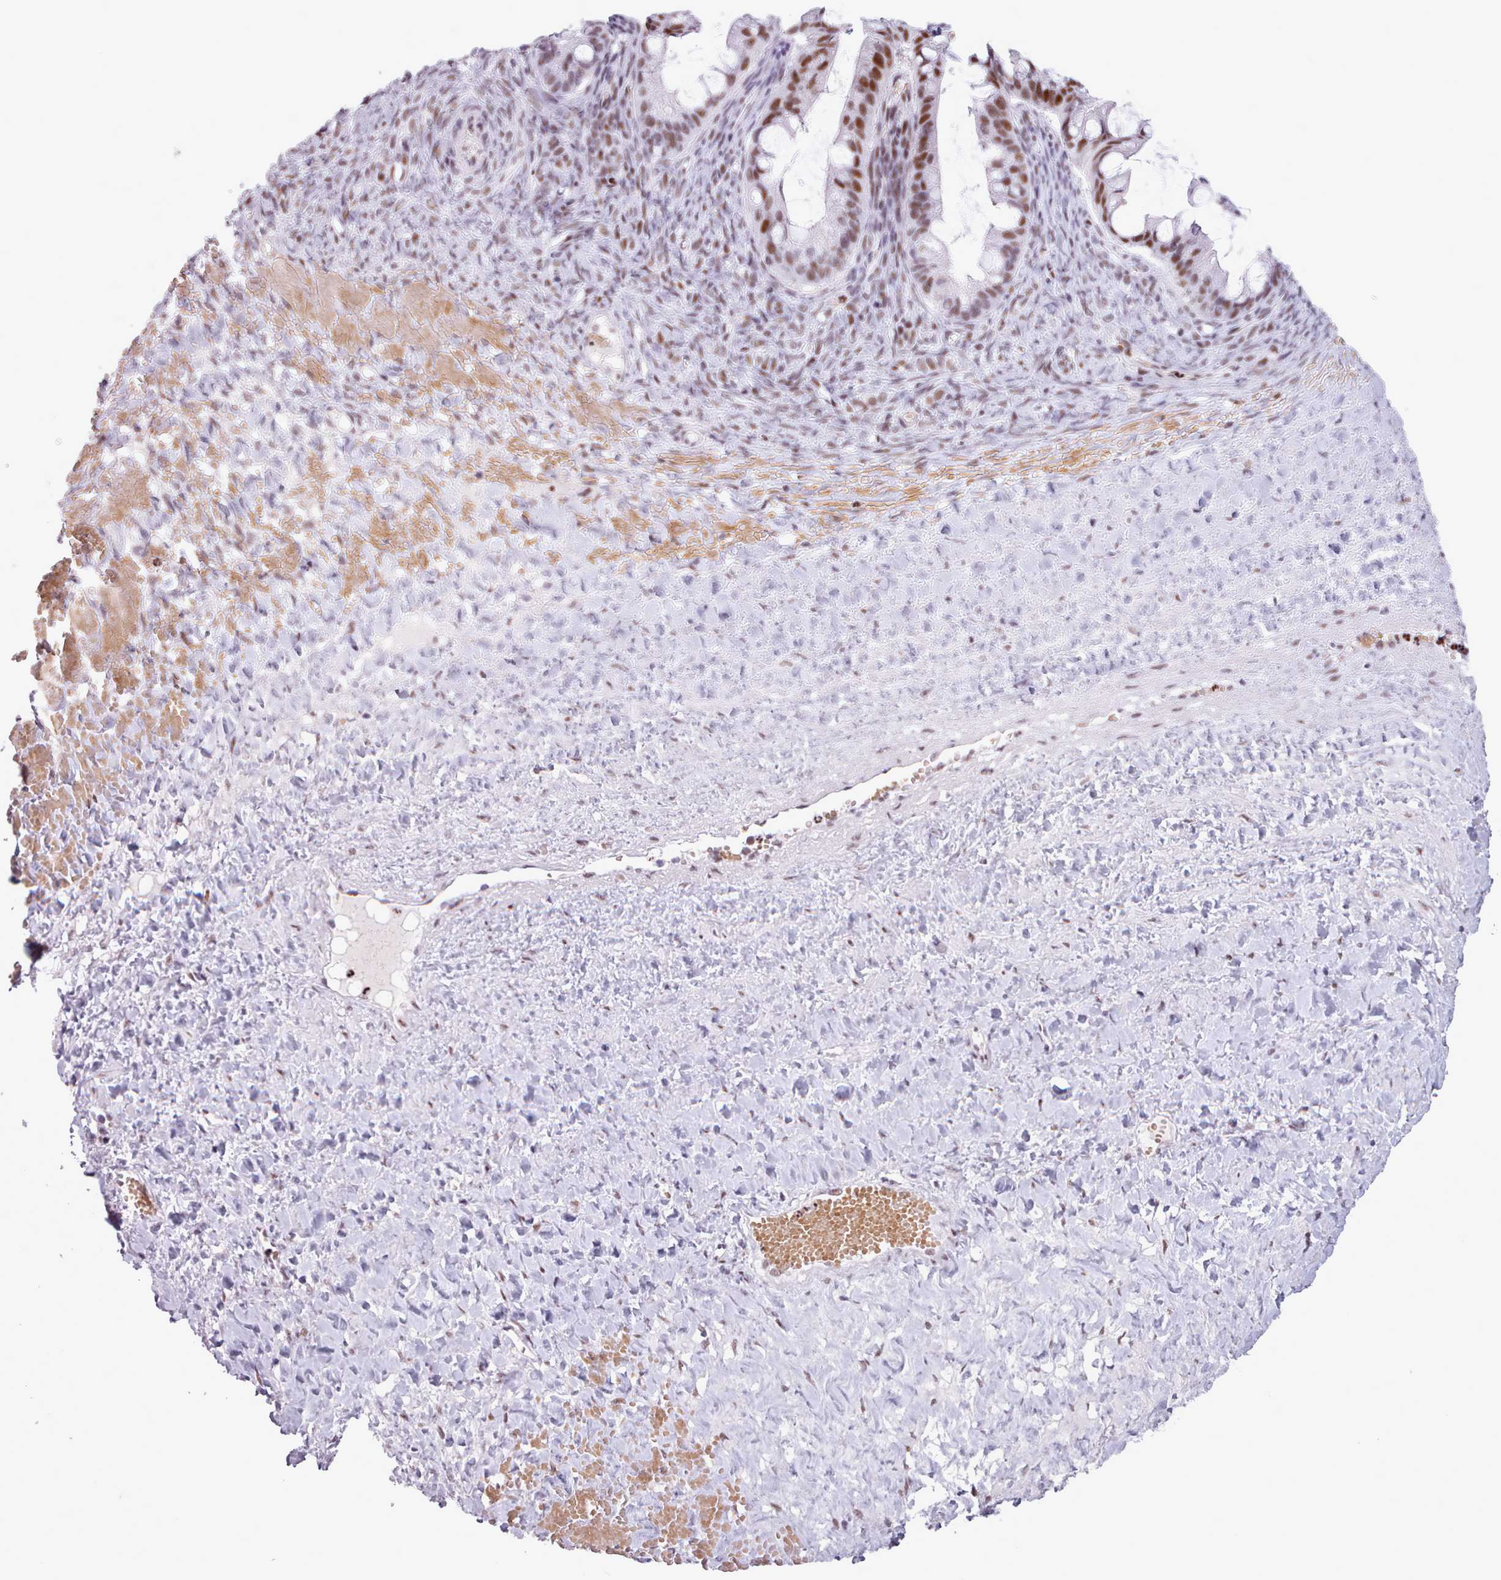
{"staining": {"intensity": "strong", "quantity": ">75%", "location": "nuclear"}, "tissue": "ovarian cancer", "cell_type": "Tumor cells", "image_type": "cancer", "snomed": [{"axis": "morphology", "description": "Cystadenocarcinoma, mucinous, NOS"}, {"axis": "topography", "description": "Ovary"}], "caption": "Immunohistochemical staining of ovarian cancer exhibits high levels of strong nuclear protein expression in approximately >75% of tumor cells. Using DAB (brown) and hematoxylin (blue) stains, captured at high magnification using brightfield microscopy.", "gene": "SRSF4", "patient": {"sex": "female", "age": 73}}